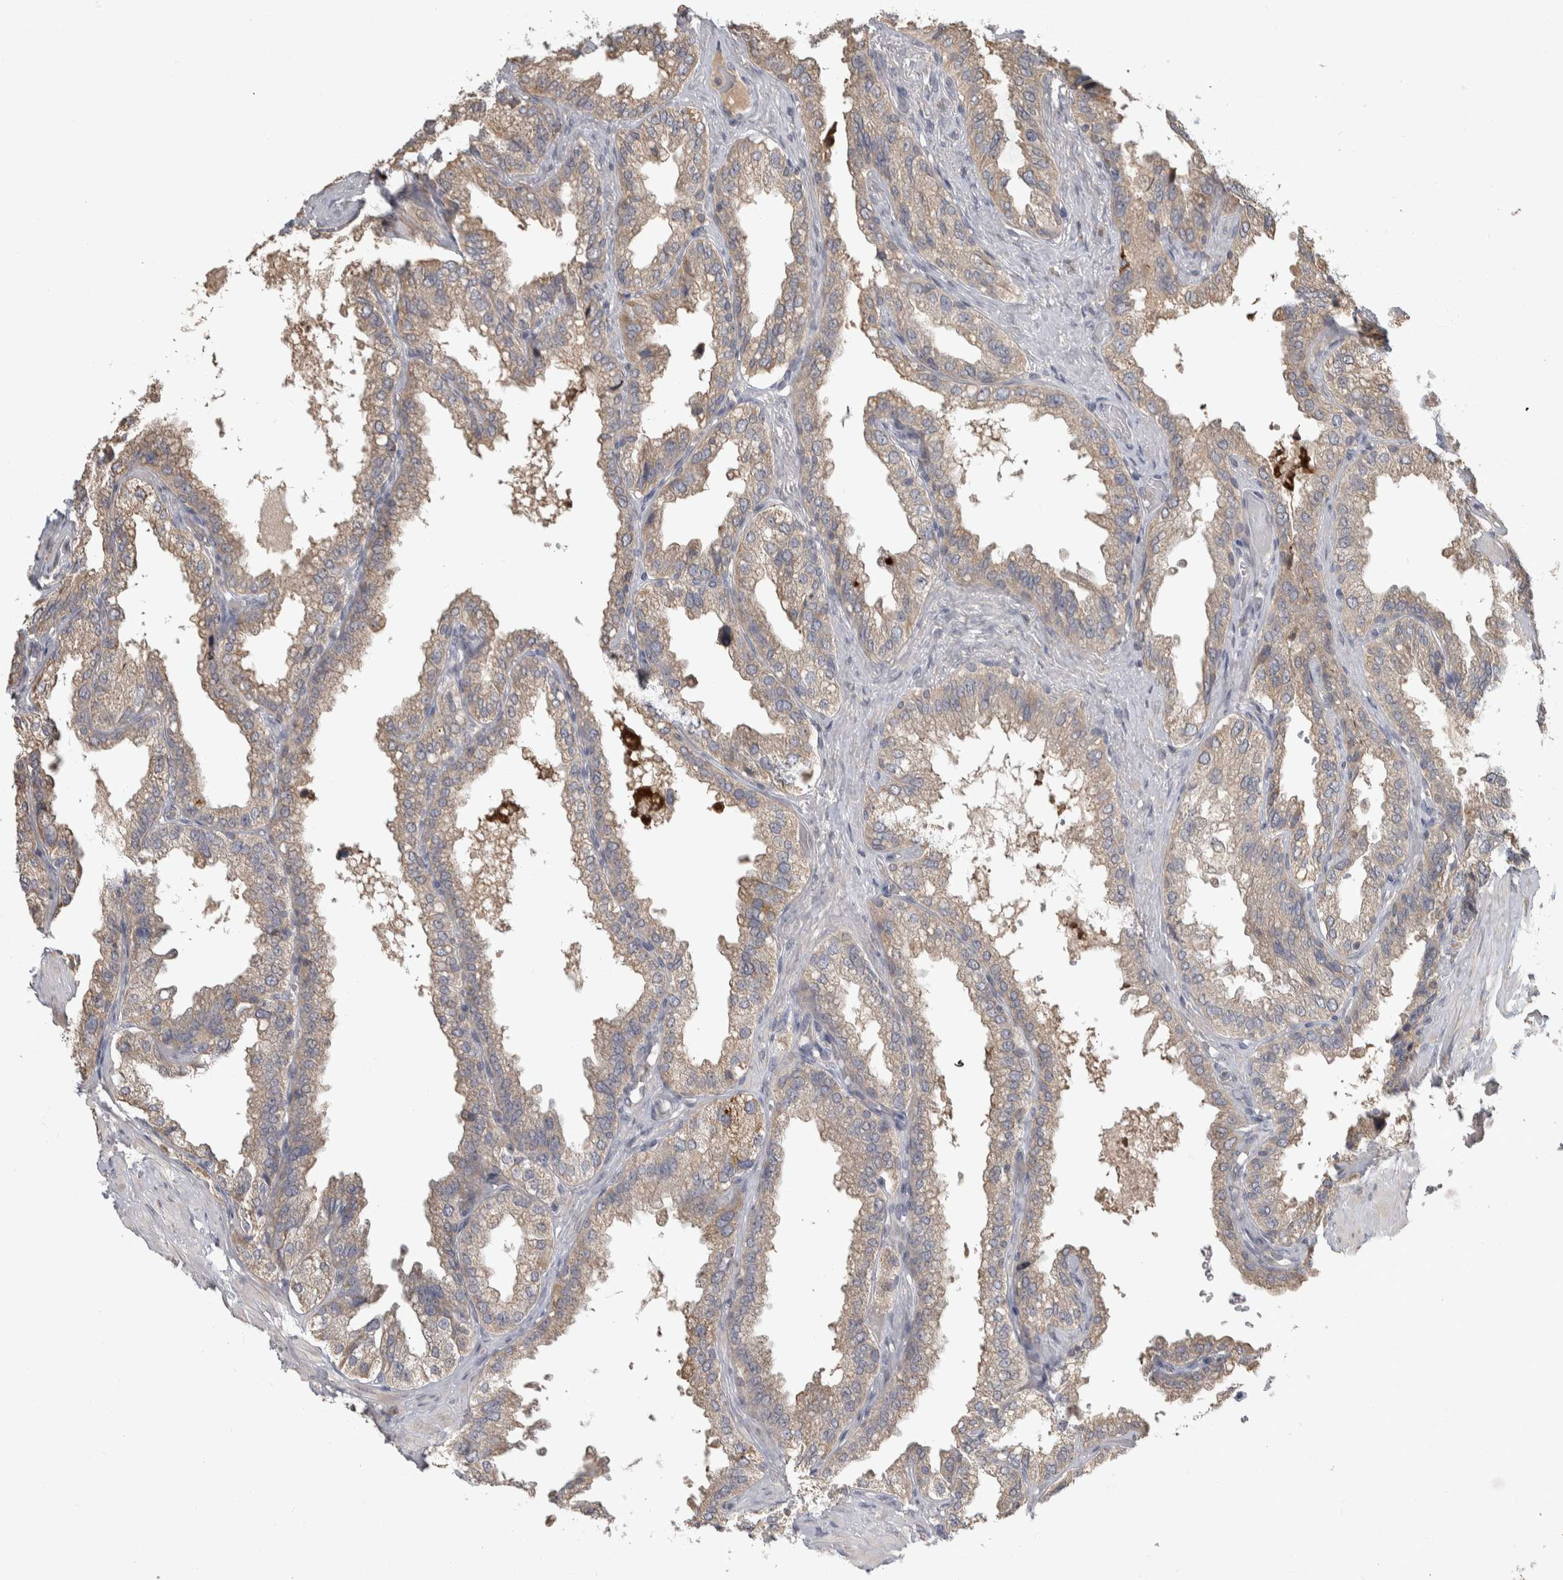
{"staining": {"intensity": "weak", "quantity": ">75%", "location": "cytoplasmic/membranous"}, "tissue": "seminal vesicle", "cell_type": "Glandular cells", "image_type": "normal", "snomed": [{"axis": "morphology", "description": "Normal tissue, NOS"}, {"axis": "topography", "description": "Seminal veicle"}], "caption": "Protein staining reveals weak cytoplasmic/membranous expression in about >75% of glandular cells in unremarkable seminal vesicle.", "gene": "EIF3H", "patient": {"sex": "male", "age": 68}}